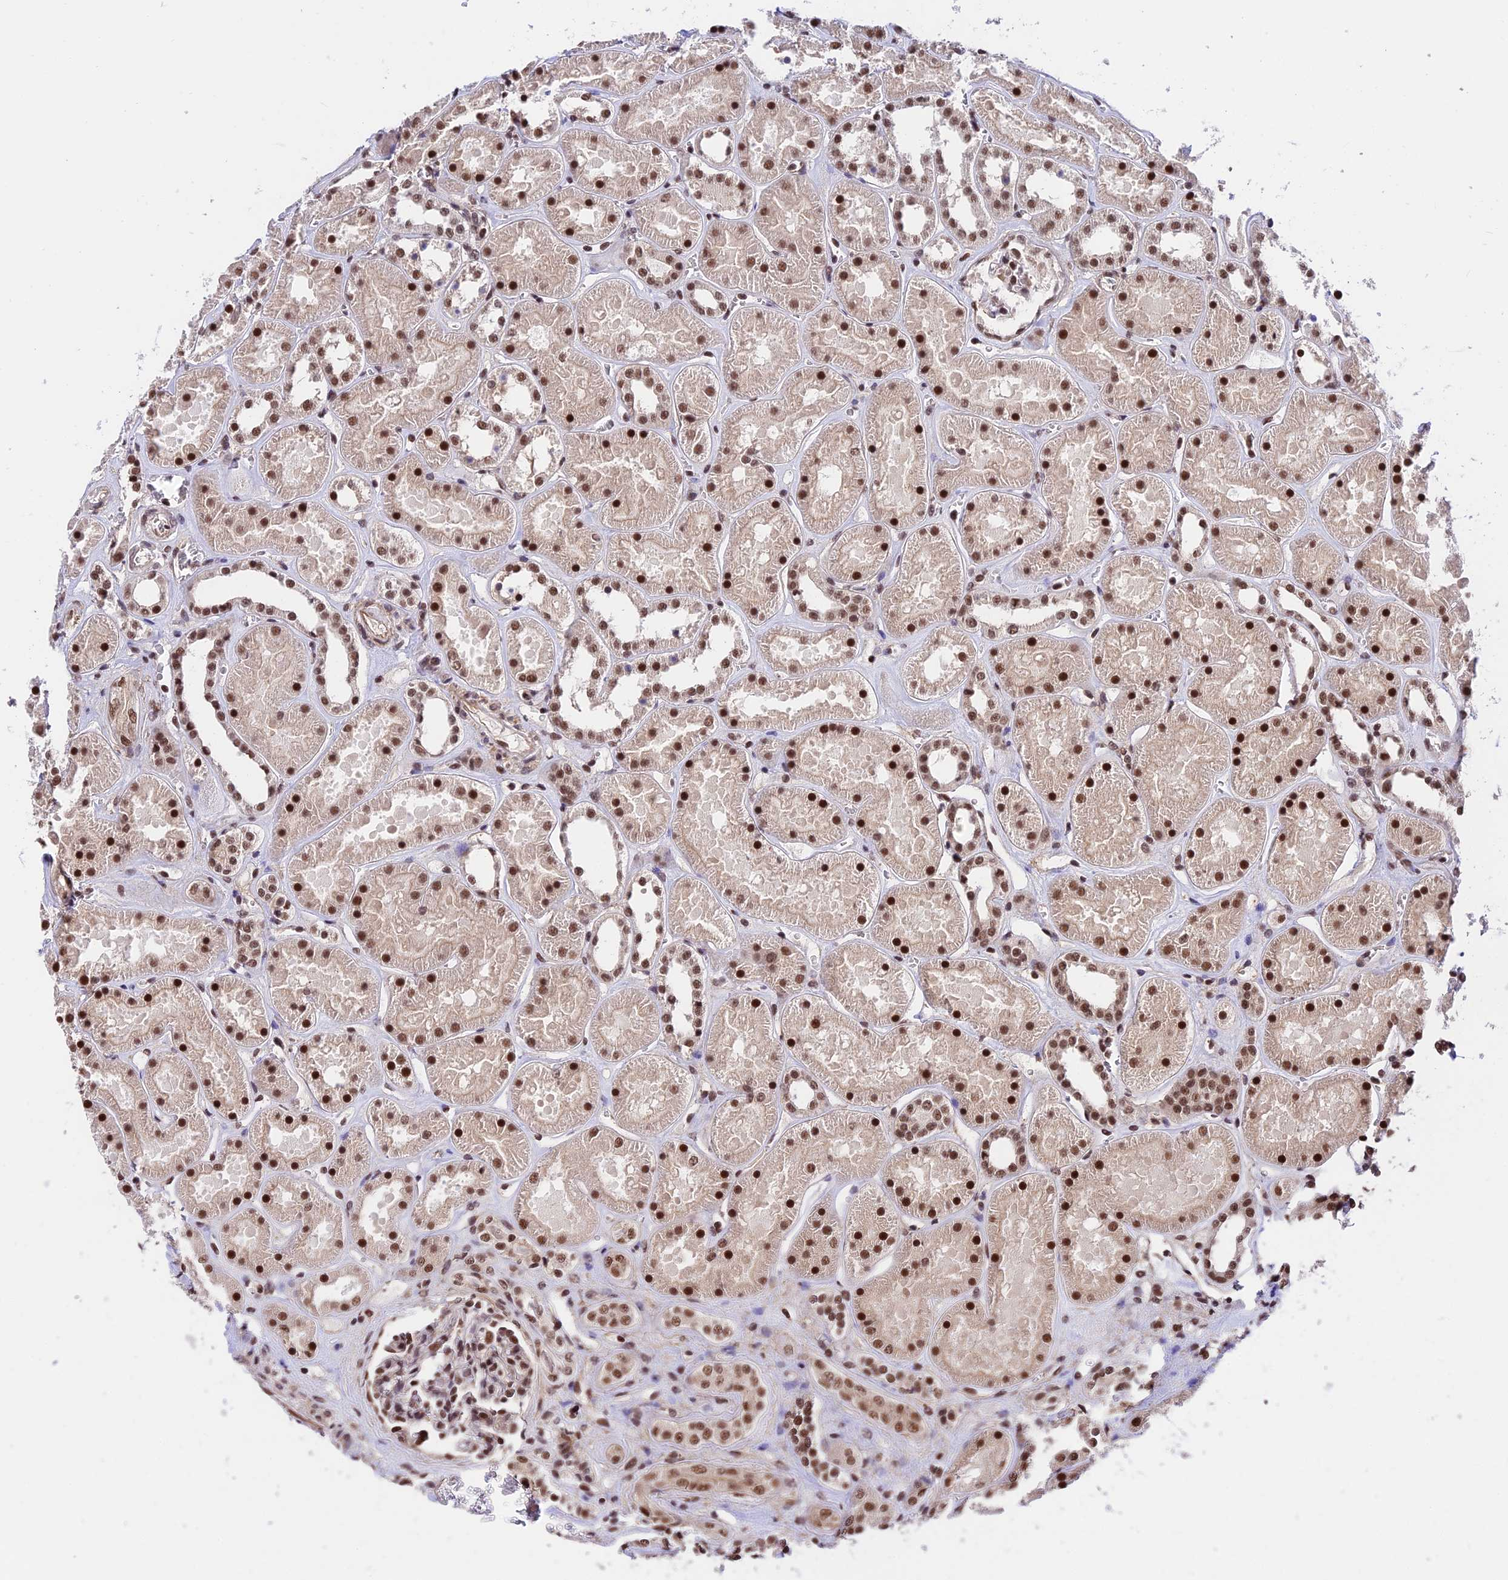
{"staining": {"intensity": "moderate", "quantity": ">75%", "location": "nuclear"}, "tissue": "kidney", "cell_type": "Cells in glomeruli", "image_type": "normal", "snomed": [{"axis": "morphology", "description": "Normal tissue, NOS"}, {"axis": "topography", "description": "Kidney"}], "caption": "Approximately >75% of cells in glomeruli in unremarkable human kidney exhibit moderate nuclear protein positivity as visualized by brown immunohistochemical staining.", "gene": "RBM42", "patient": {"sex": "female", "age": 41}}